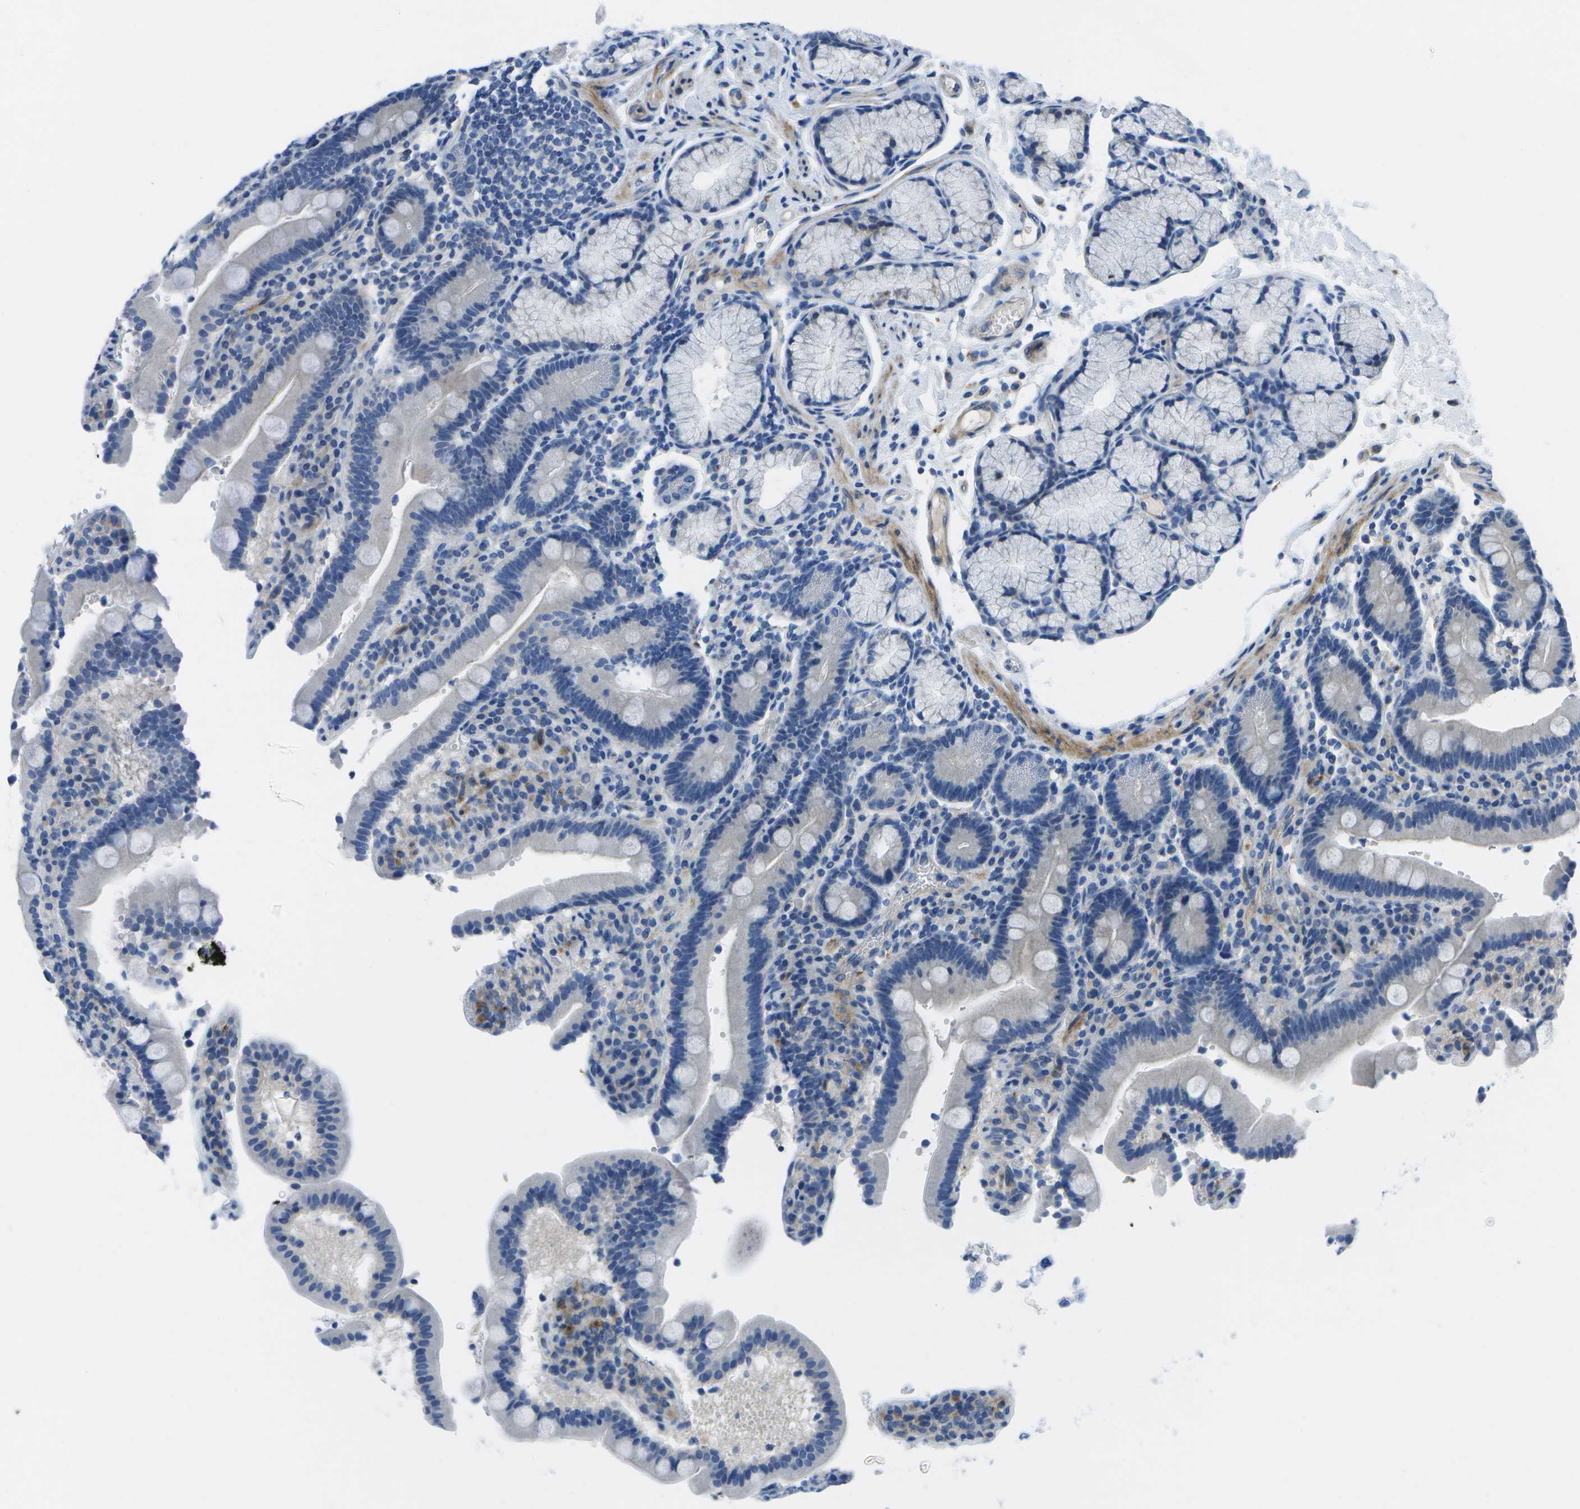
{"staining": {"intensity": "negative", "quantity": "none", "location": "none"}, "tissue": "duodenum", "cell_type": "Glandular cells", "image_type": "normal", "snomed": [{"axis": "morphology", "description": "Normal tissue, NOS"}, {"axis": "topography", "description": "Small intestine, NOS"}], "caption": "Photomicrograph shows no significant protein expression in glandular cells of benign duodenum.", "gene": "DCT", "patient": {"sex": "female", "age": 71}}